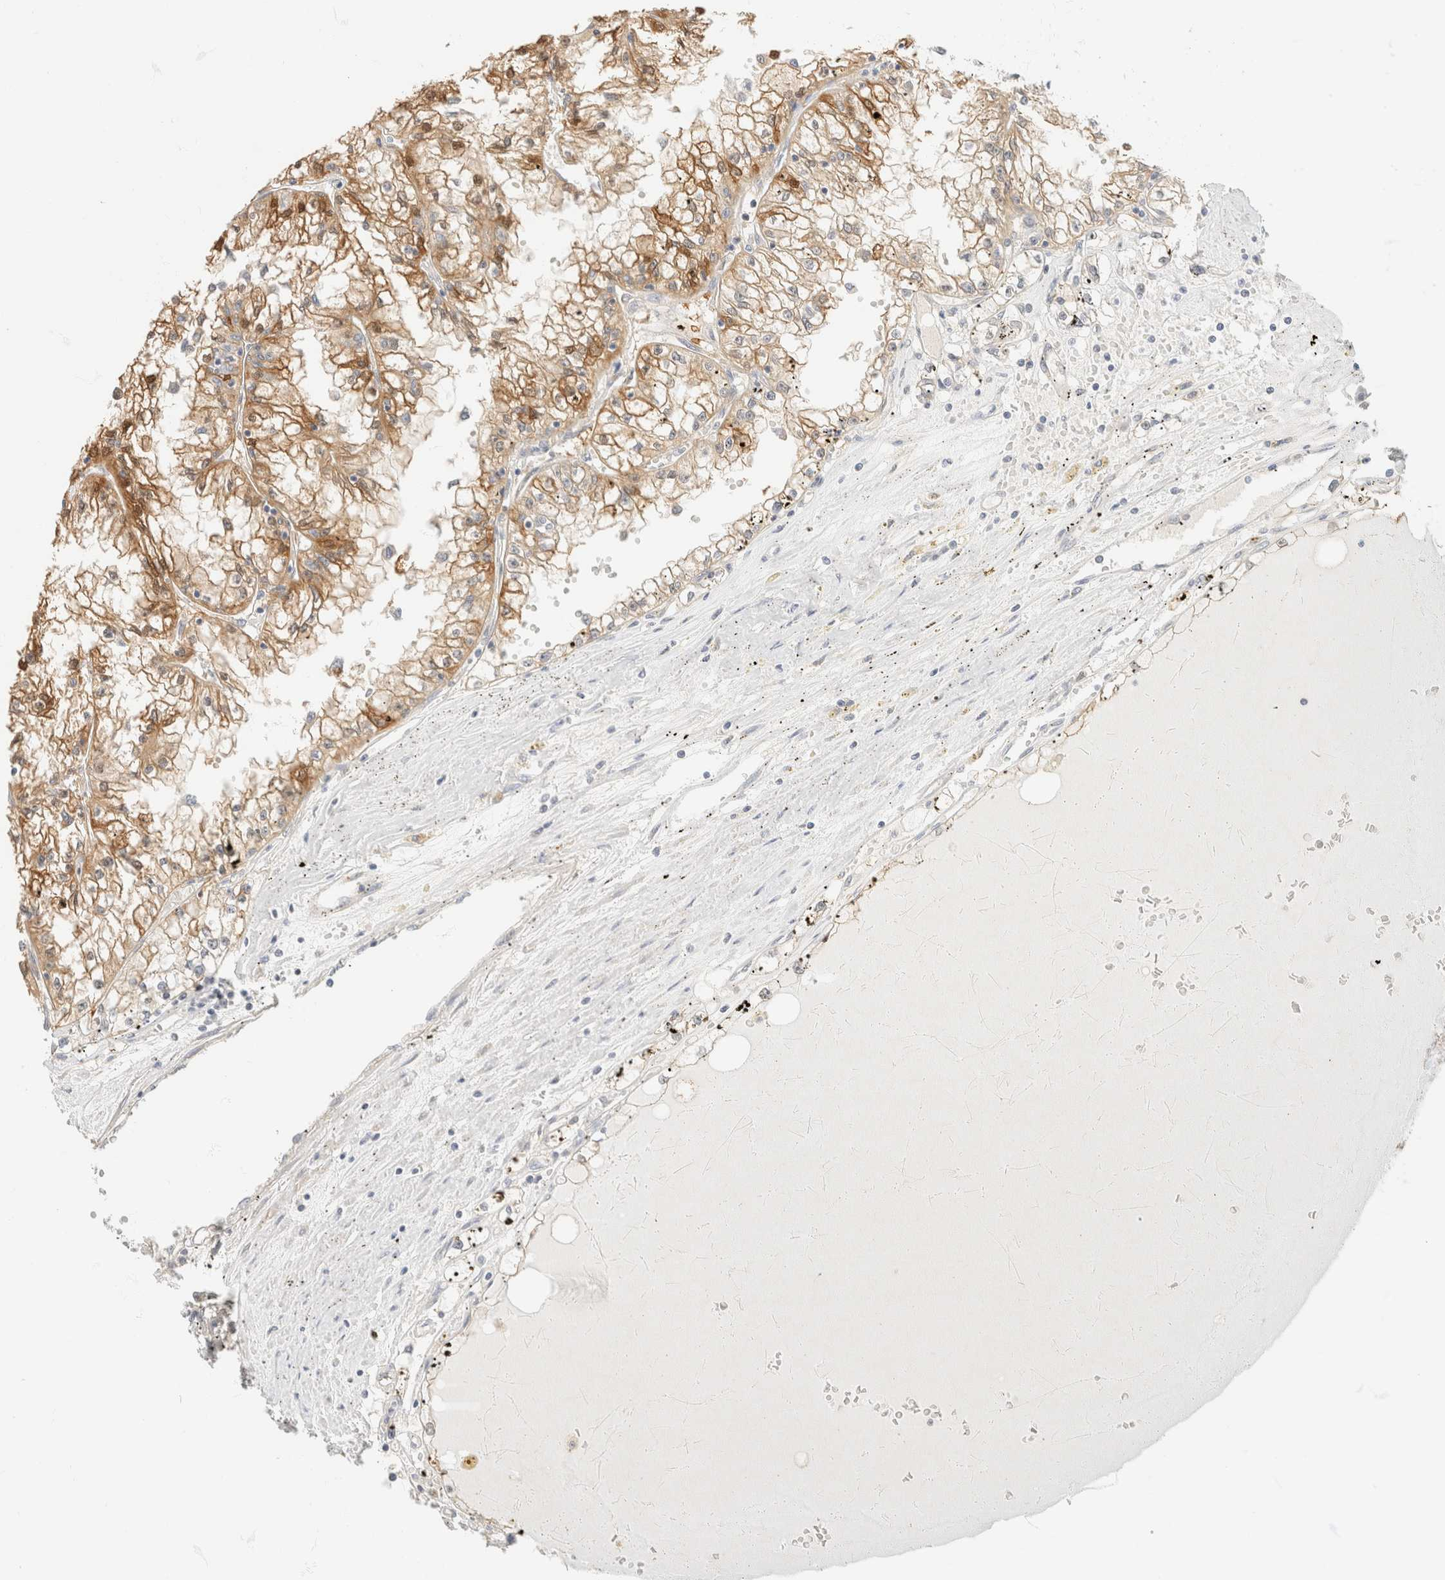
{"staining": {"intensity": "moderate", "quantity": "25%-75%", "location": "cytoplasmic/membranous"}, "tissue": "renal cancer", "cell_type": "Tumor cells", "image_type": "cancer", "snomed": [{"axis": "morphology", "description": "Adenocarcinoma, NOS"}, {"axis": "topography", "description": "Kidney"}], "caption": "High-power microscopy captured an immunohistochemistry (IHC) photomicrograph of renal cancer, revealing moderate cytoplasmic/membranous staining in approximately 25%-75% of tumor cells. (DAB (3,3'-diaminobenzidine) = brown stain, brightfield microscopy at high magnification).", "gene": "GPI", "patient": {"sex": "male", "age": 56}}